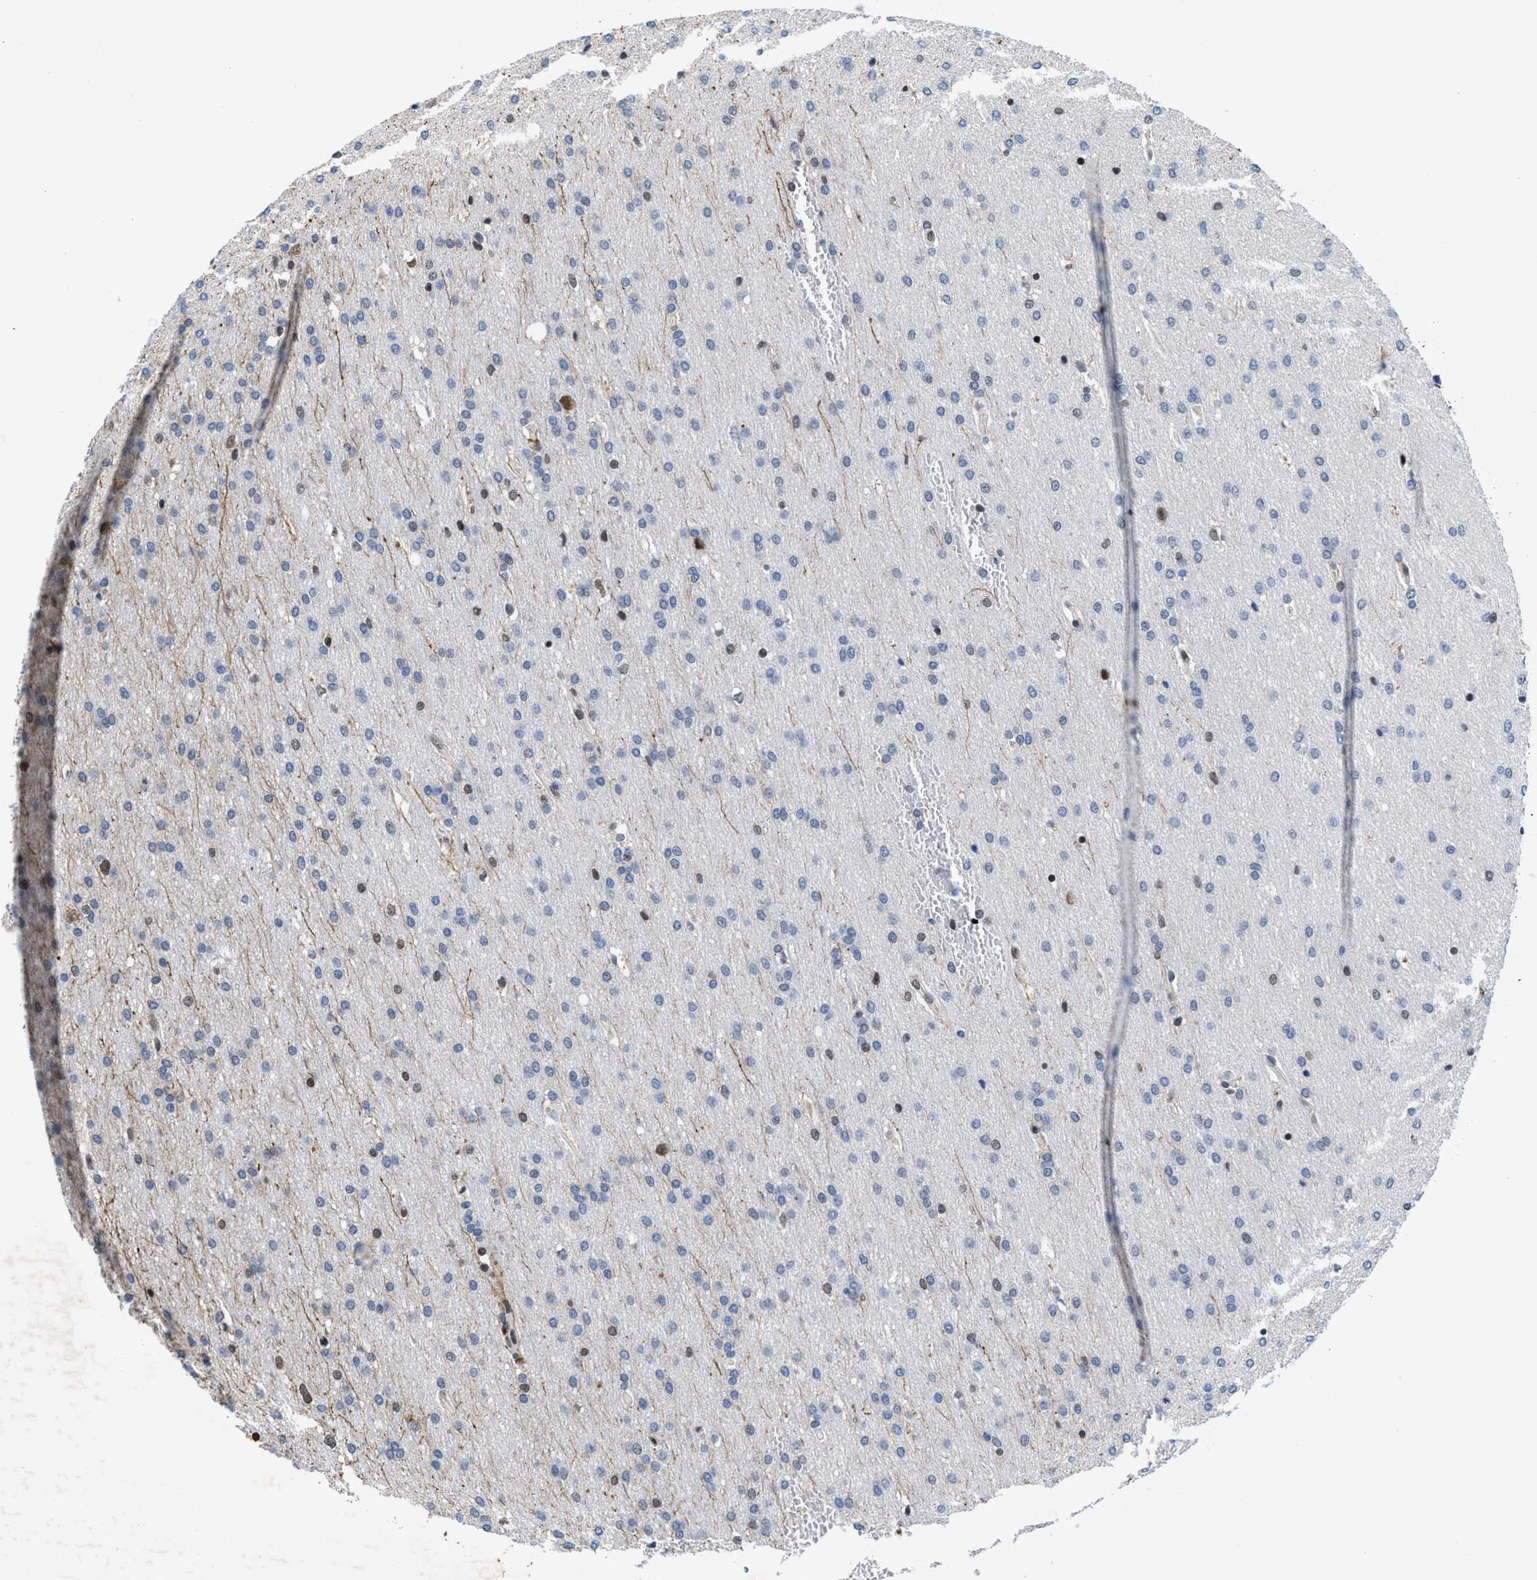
{"staining": {"intensity": "weak", "quantity": "<25%", "location": "nuclear"}, "tissue": "glioma", "cell_type": "Tumor cells", "image_type": "cancer", "snomed": [{"axis": "morphology", "description": "Glioma, malignant, Low grade"}, {"axis": "topography", "description": "Brain"}], "caption": "This is an immunohistochemistry (IHC) photomicrograph of human malignant glioma (low-grade). There is no staining in tumor cells.", "gene": "WDR81", "patient": {"sex": "female", "age": 37}}